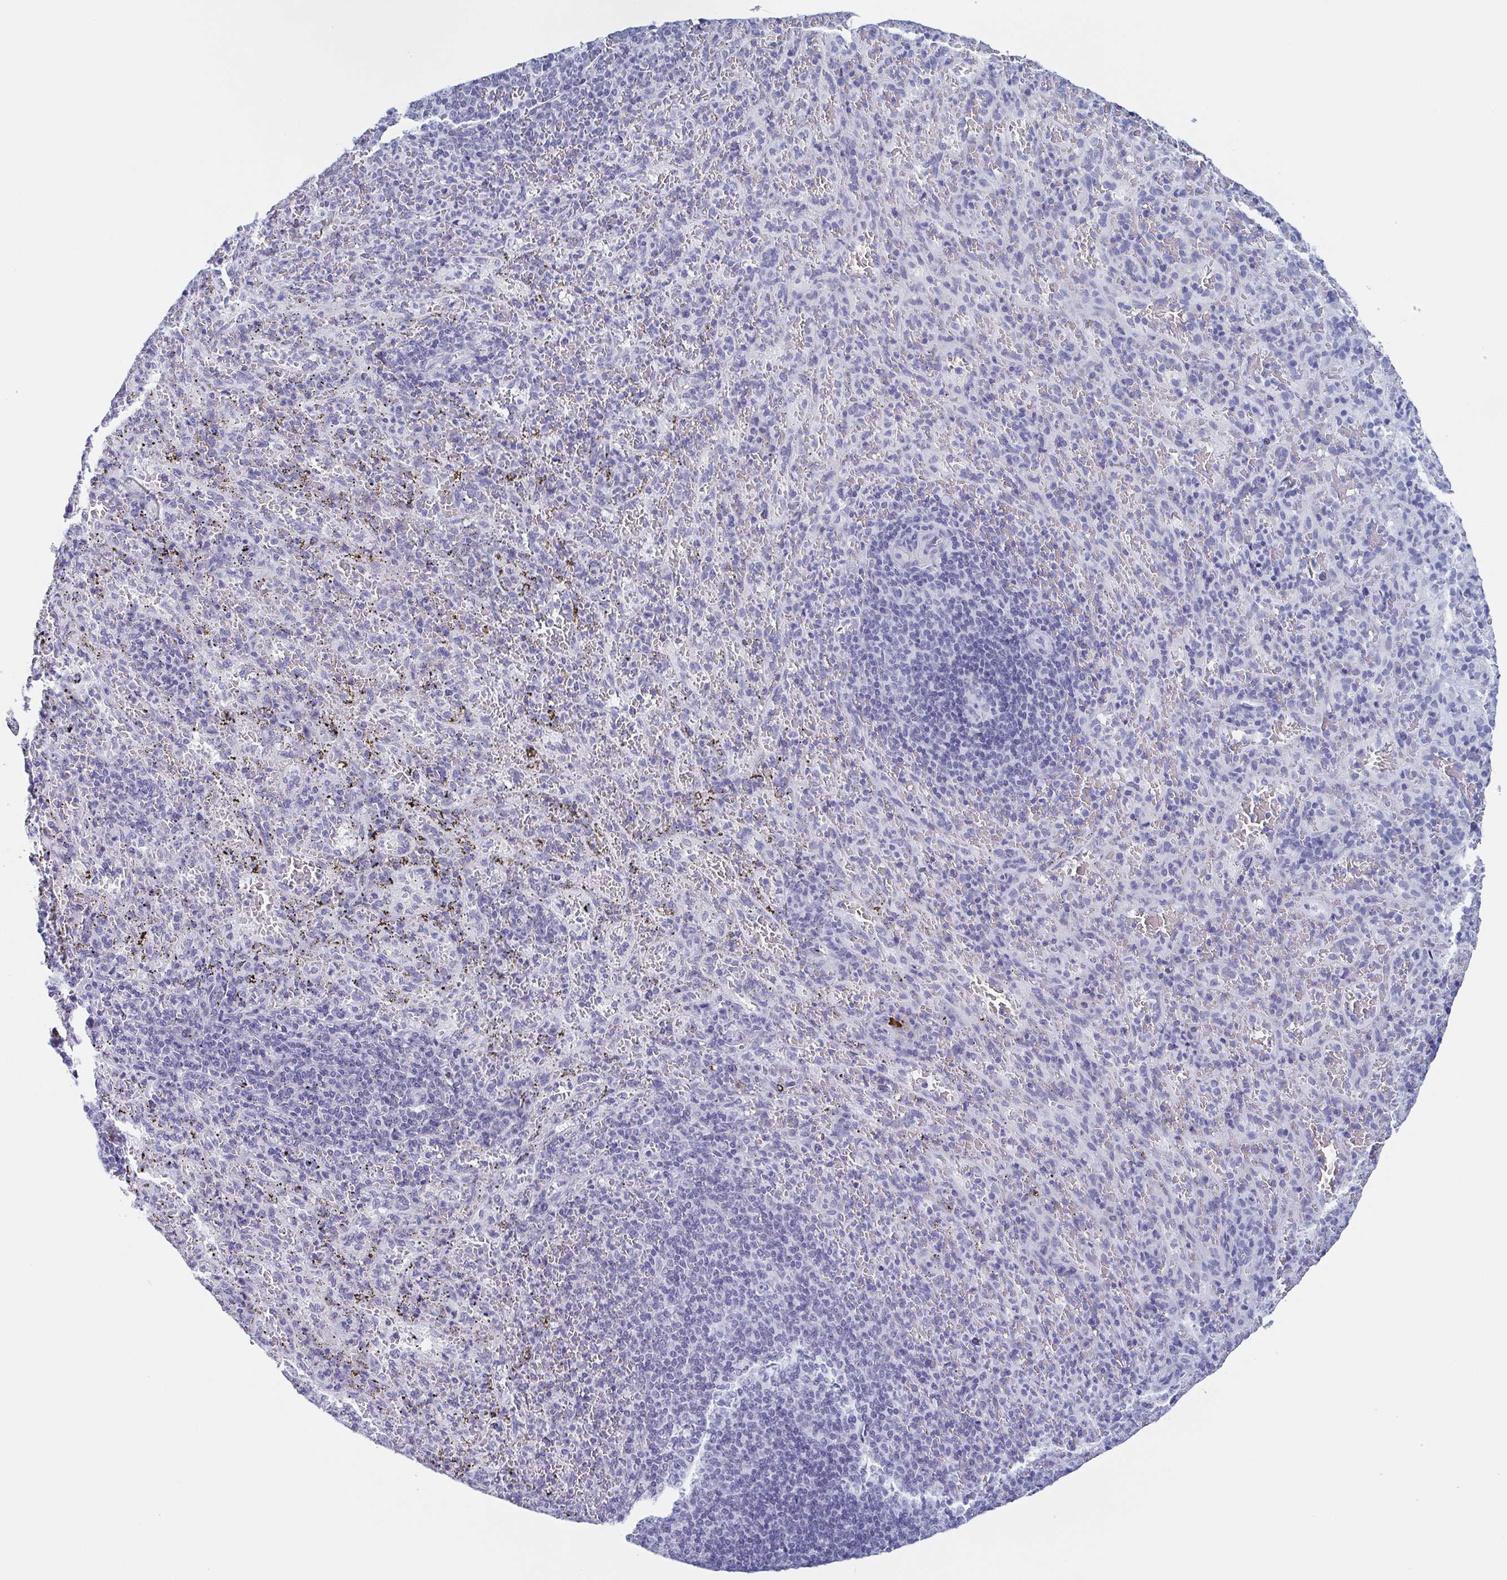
{"staining": {"intensity": "negative", "quantity": "none", "location": "none"}, "tissue": "spleen", "cell_type": "Cells in red pulp", "image_type": "normal", "snomed": [{"axis": "morphology", "description": "Normal tissue, NOS"}, {"axis": "topography", "description": "Spleen"}], "caption": "Spleen stained for a protein using IHC demonstrates no staining cells in red pulp.", "gene": "REG4", "patient": {"sex": "male", "age": 57}}